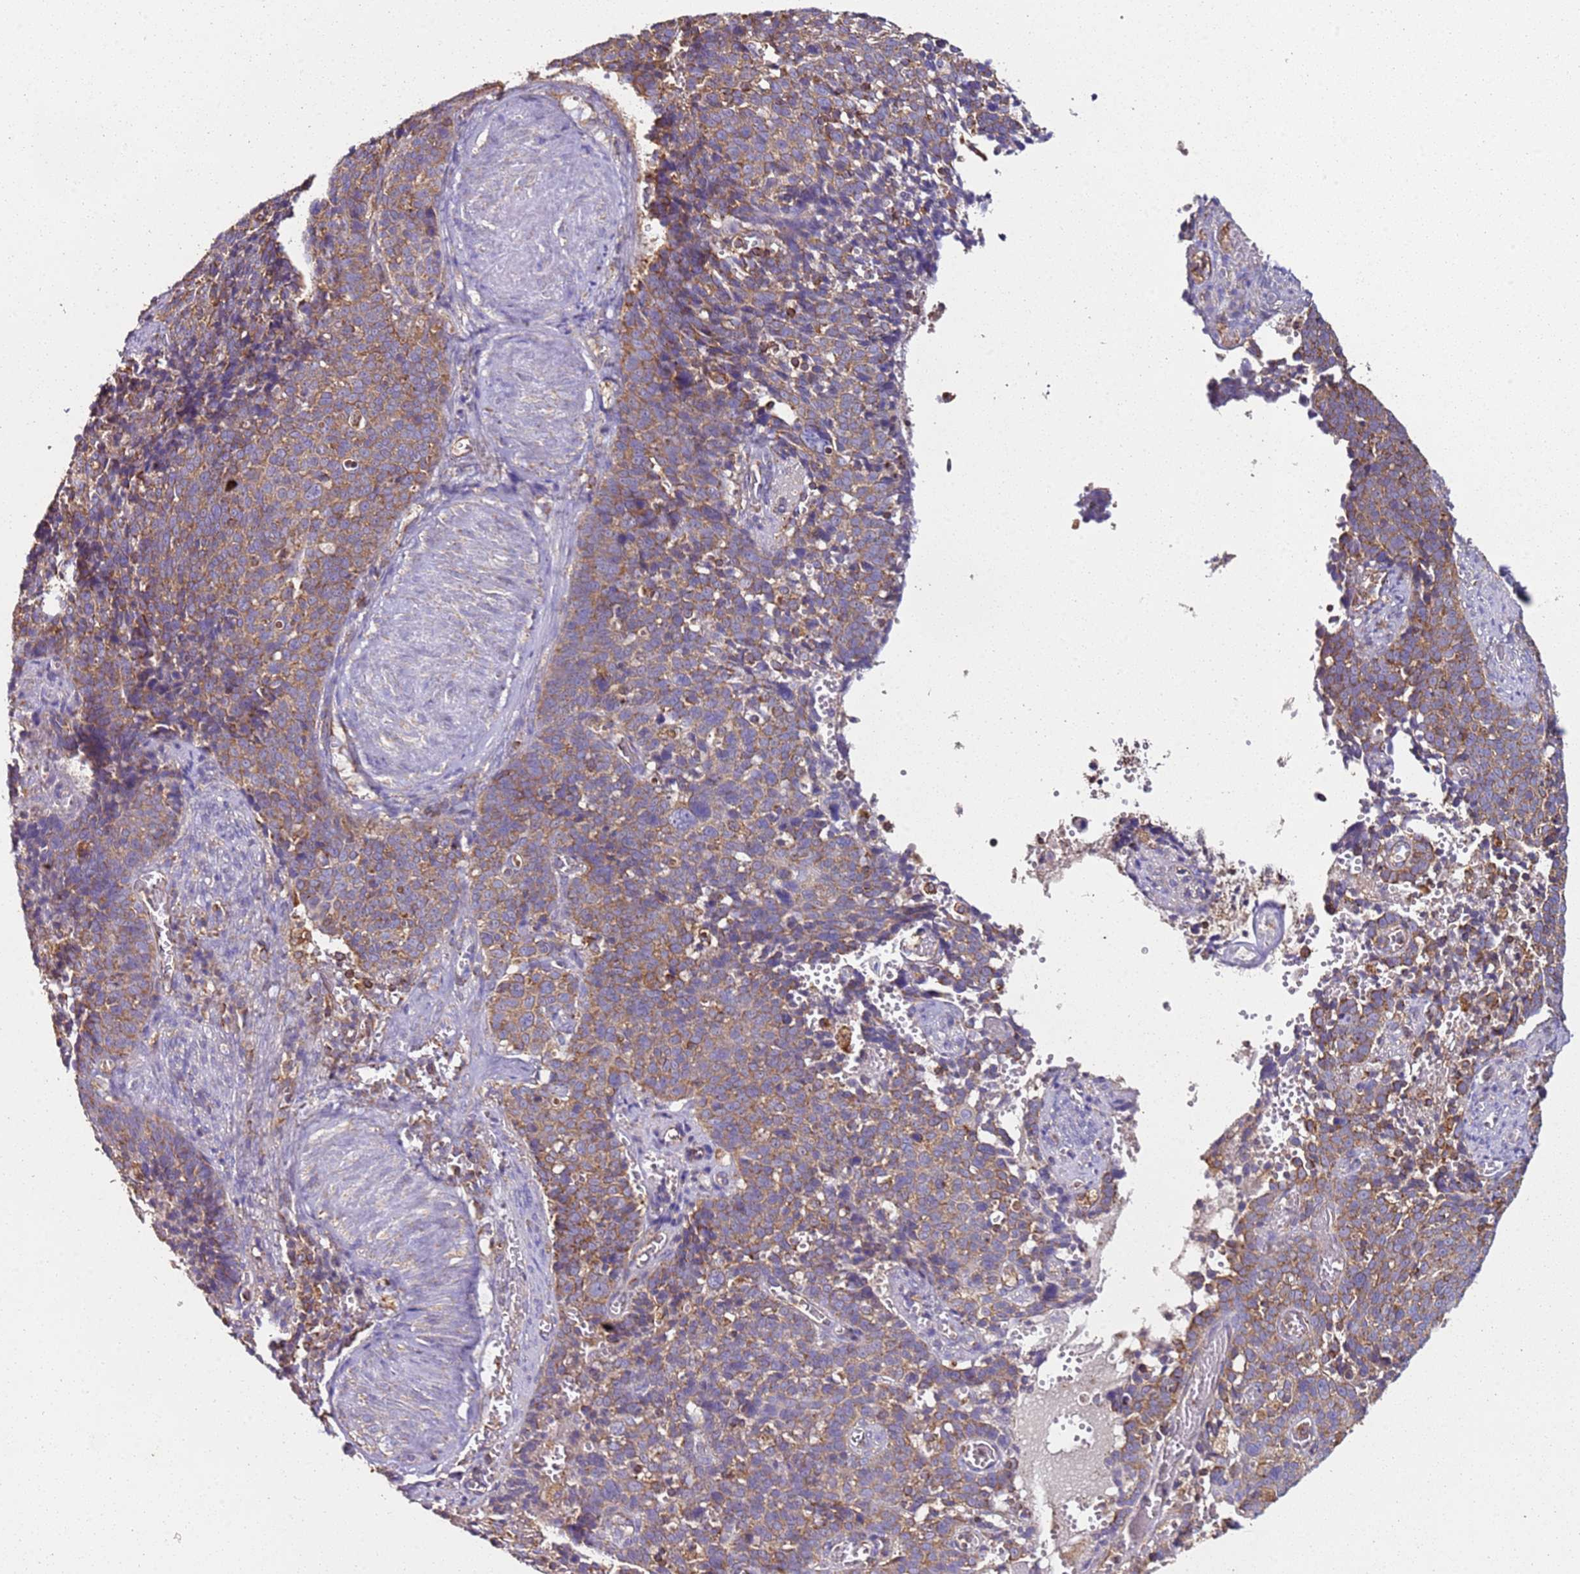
{"staining": {"intensity": "moderate", "quantity": "25%-75%", "location": "cytoplasmic/membranous"}, "tissue": "cervical cancer", "cell_type": "Tumor cells", "image_type": "cancer", "snomed": [{"axis": "morphology", "description": "Normal tissue, NOS"}, {"axis": "morphology", "description": "Squamous cell carcinoma, NOS"}, {"axis": "topography", "description": "Cervix"}], "caption": "Cervical squamous cell carcinoma stained with a protein marker demonstrates moderate staining in tumor cells.", "gene": "RMND5A", "patient": {"sex": "female", "age": 39}}